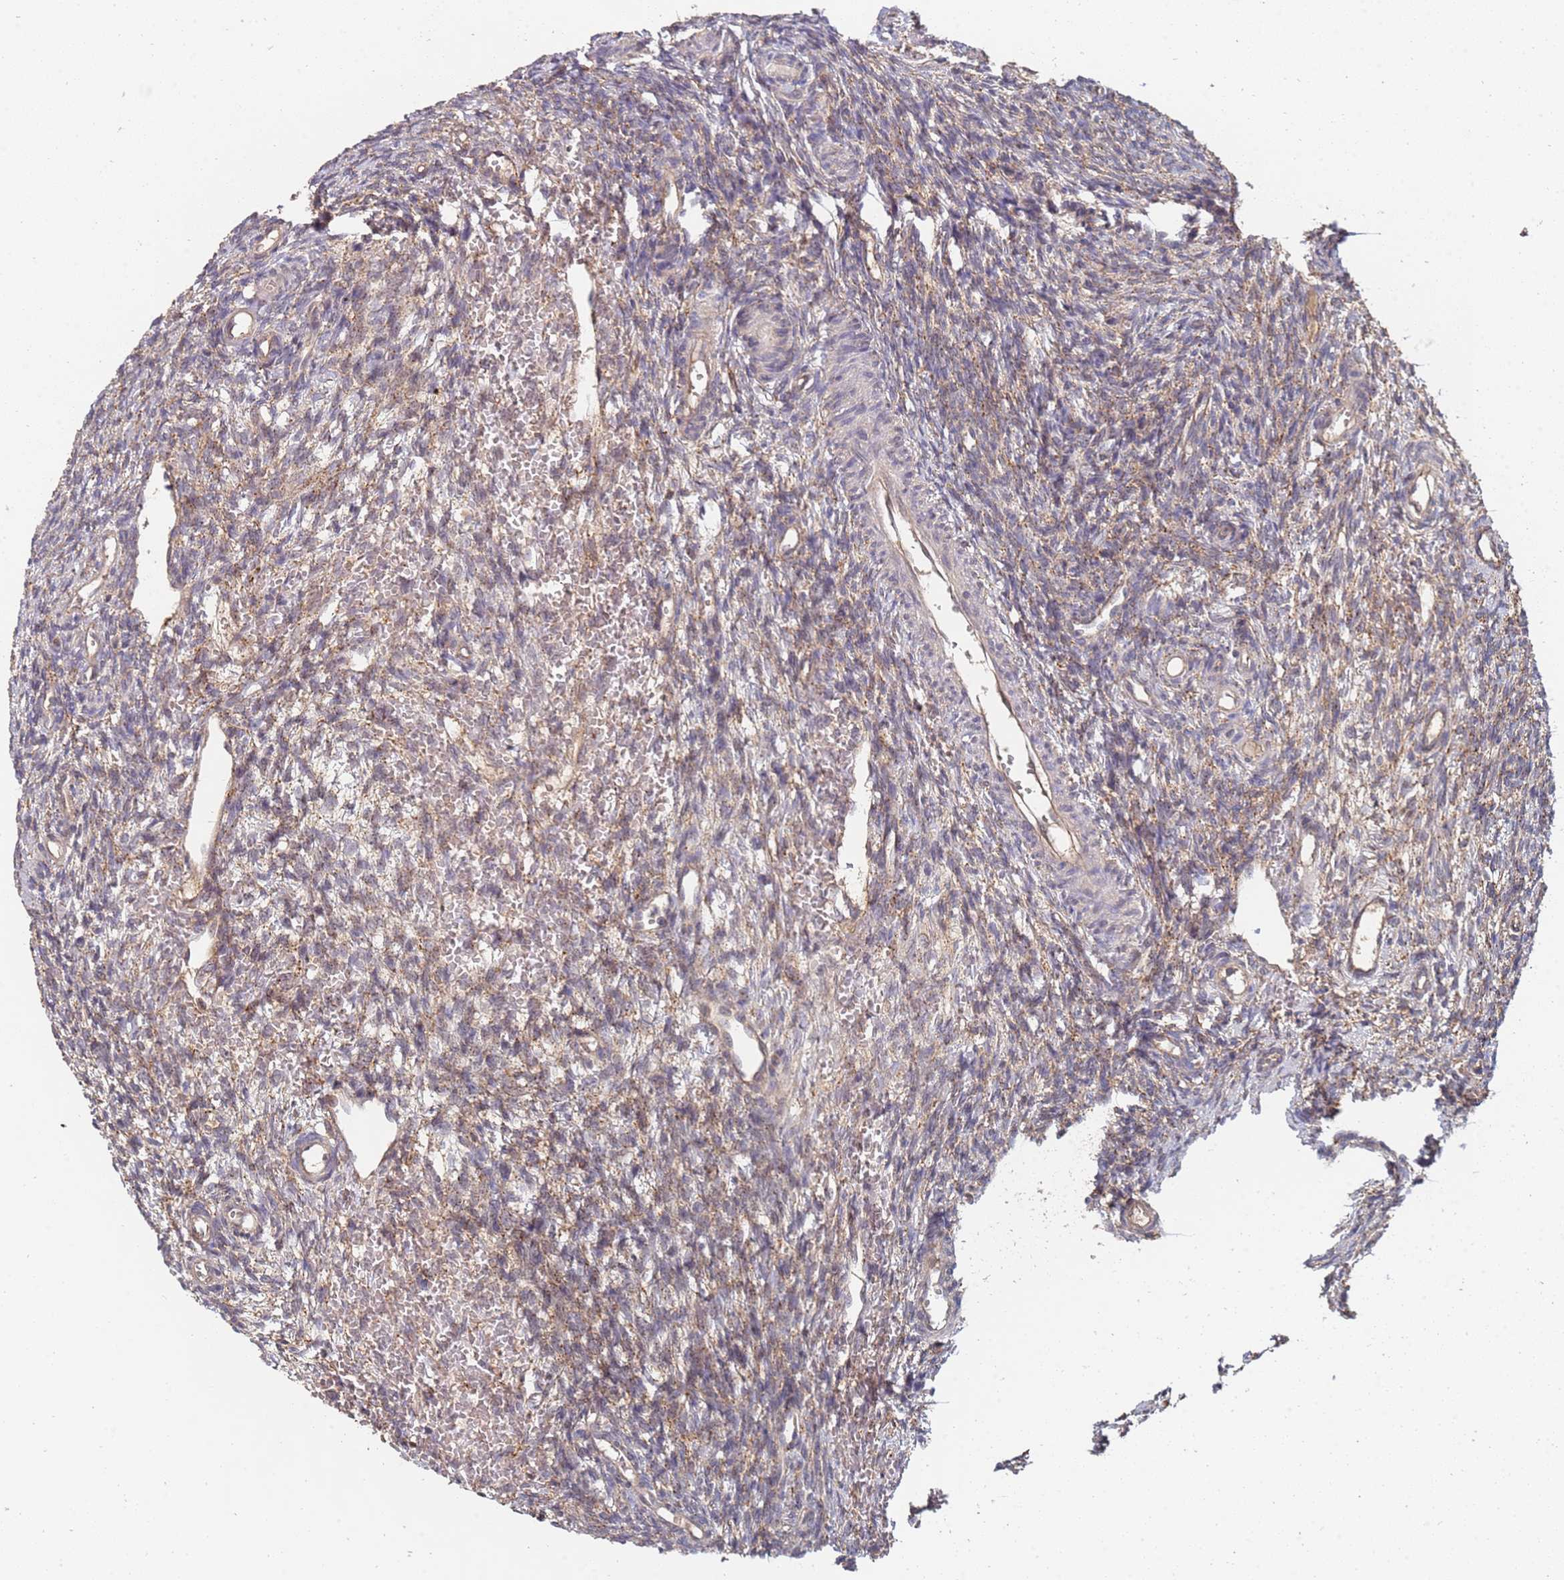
{"staining": {"intensity": "moderate", "quantity": ">75%", "location": "cytoplasmic/membranous"}, "tissue": "ovary", "cell_type": "Ovarian stroma cells", "image_type": "normal", "snomed": [{"axis": "morphology", "description": "Normal tissue, NOS"}, {"axis": "topography", "description": "Ovary"}], "caption": "Unremarkable ovary was stained to show a protein in brown. There is medium levels of moderate cytoplasmic/membranous staining in approximately >75% of ovarian stroma cells. Nuclei are stained in blue.", "gene": "ABCB6", "patient": {"sex": "female", "age": 39}}